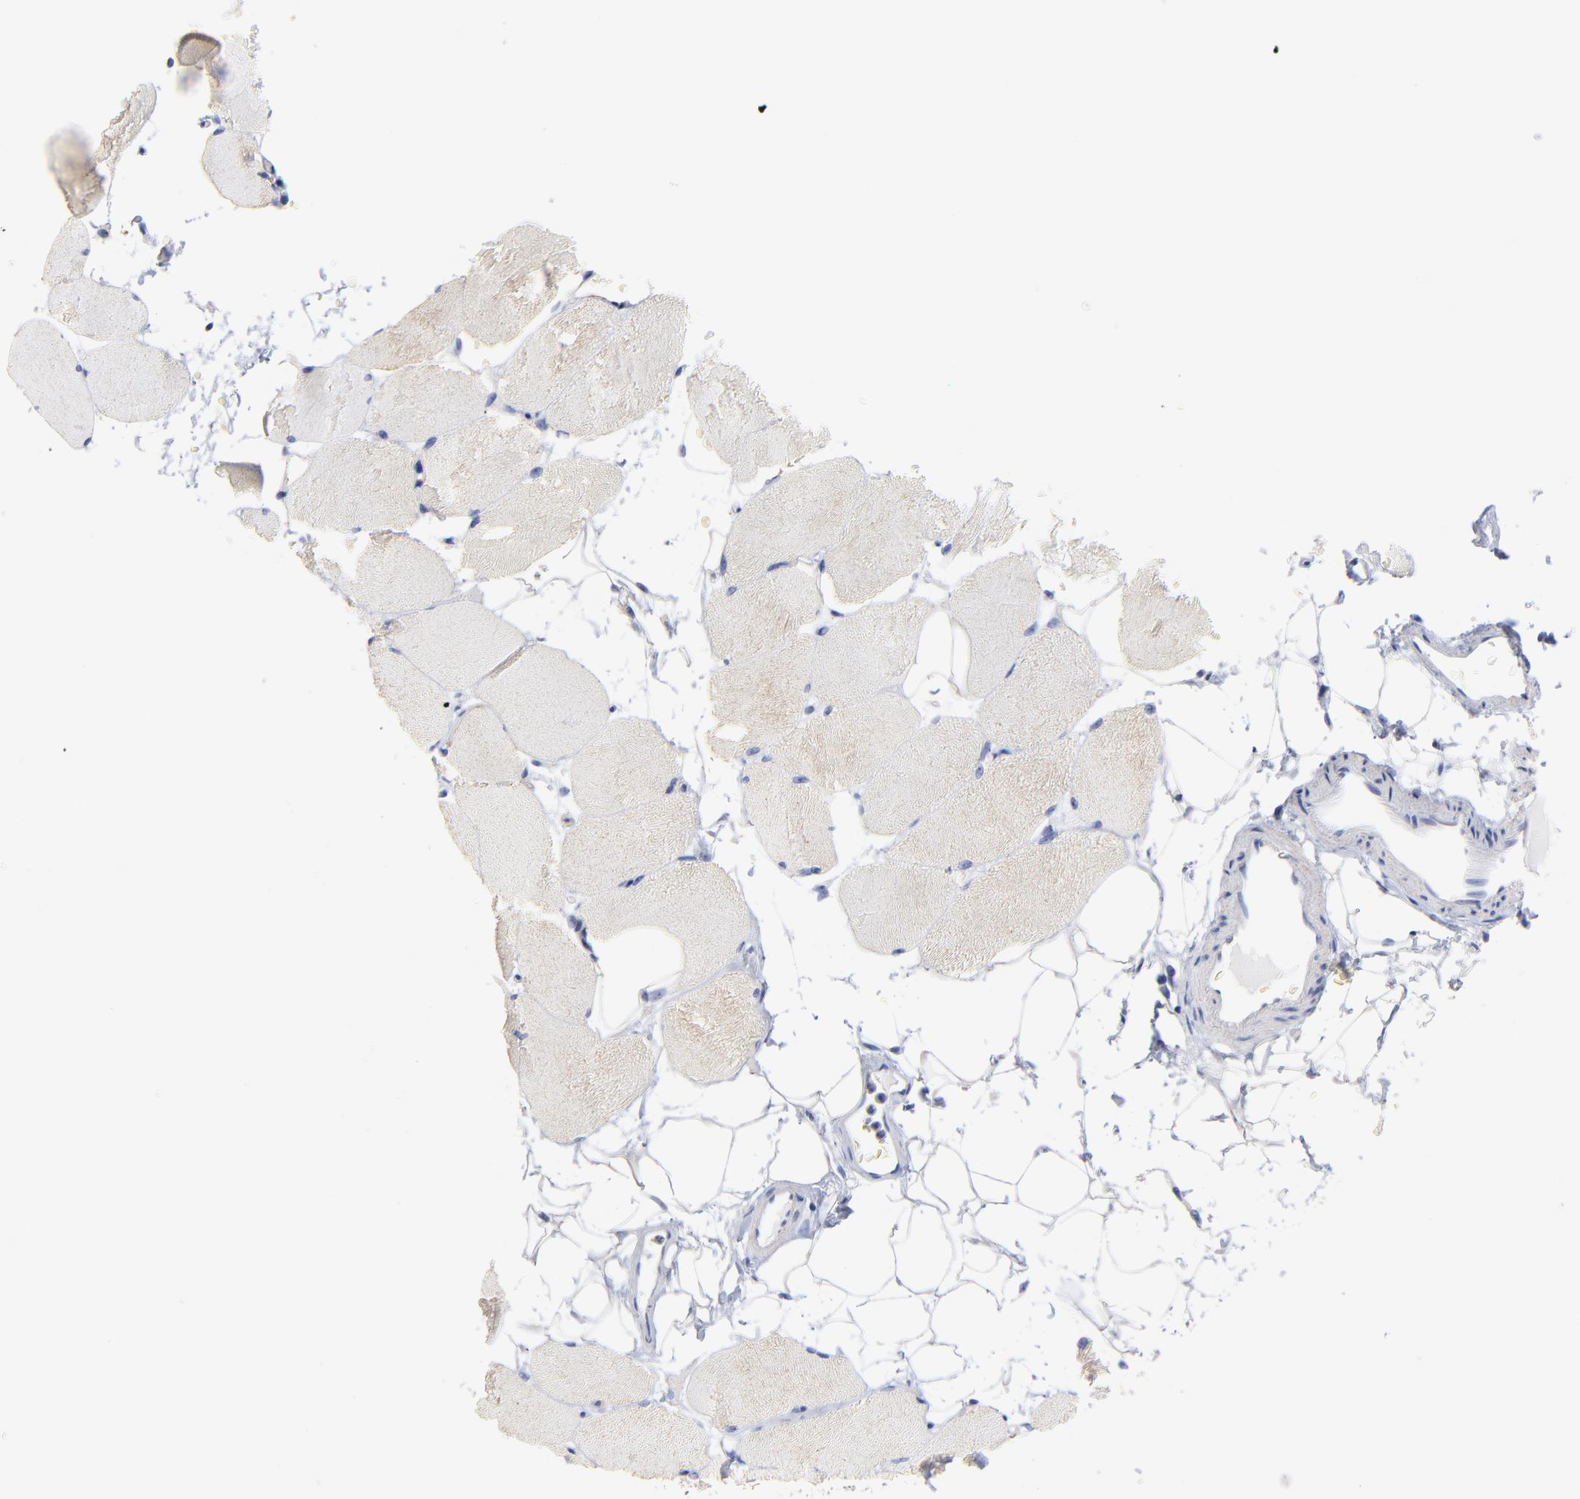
{"staining": {"intensity": "negative", "quantity": "none", "location": "none"}, "tissue": "skeletal muscle", "cell_type": "Myocytes", "image_type": "normal", "snomed": [{"axis": "morphology", "description": "Normal tissue, NOS"}, {"axis": "topography", "description": "Skeletal muscle"}, {"axis": "topography", "description": "Parathyroid gland"}], "caption": "An image of skeletal muscle stained for a protein reveals no brown staining in myocytes. (IHC, brightfield microscopy, high magnification).", "gene": "ASL", "patient": {"sex": "female", "age": 37}}